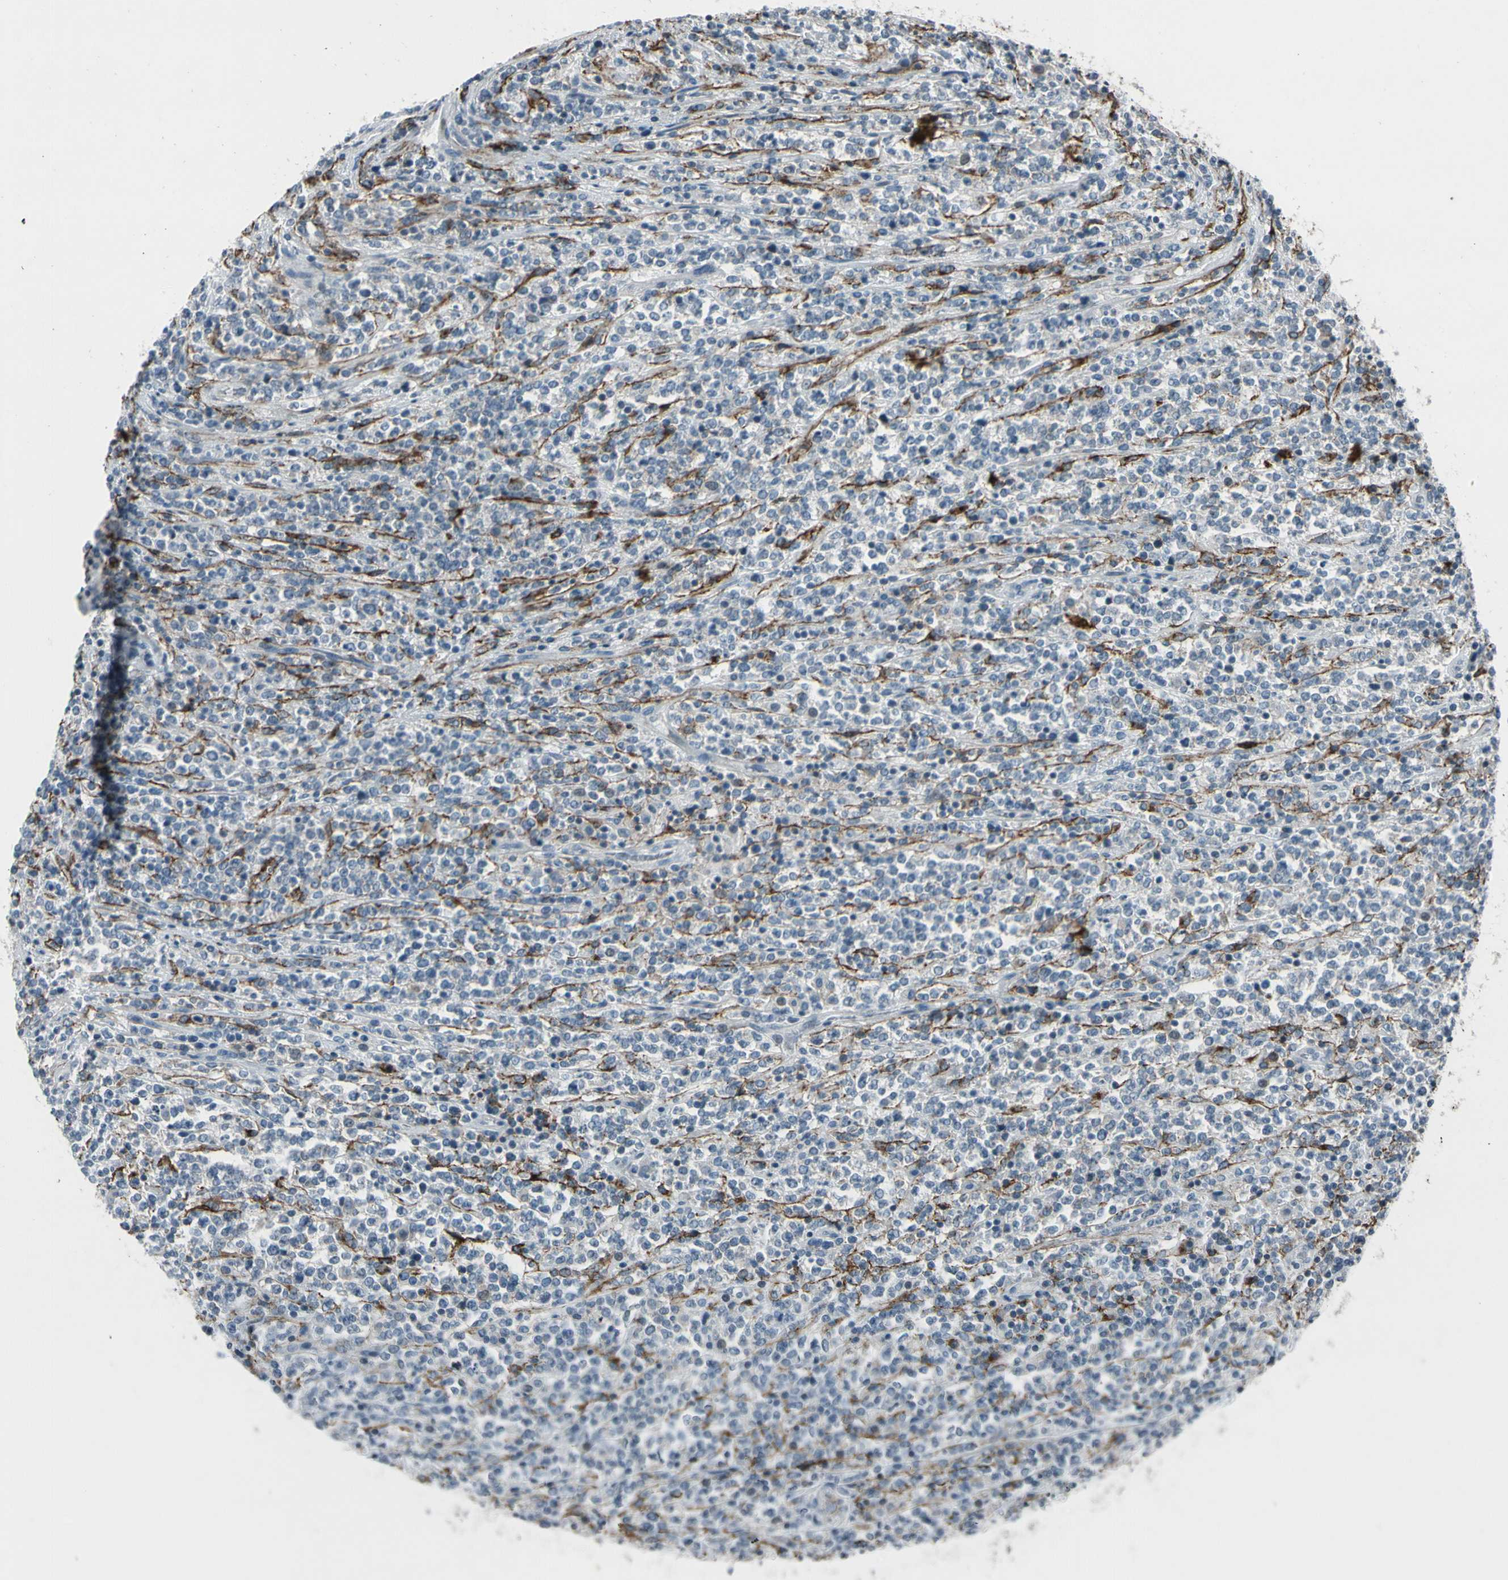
{"staining": {"intensity": "negative", "quantity": "none", "location": "none"}, "tissue": "lymphoma", "cell_type": "Tumor cells", "image_type": "cancer", "snomed": [{"axis": "morphology", "description": "Malignant lymphoma, non-Hodgkin's type, High grade"}, {"axis": "topography", "description": "Soft tissue"}], "caption": "Tumor cells are negative for brown protein staining in high-grade malignant lymphoma, non-Hodgkin's type. (DAB IHC, high magnification).", "gene": "PDPN", "patient": {"sex": "male", "age": 18}}